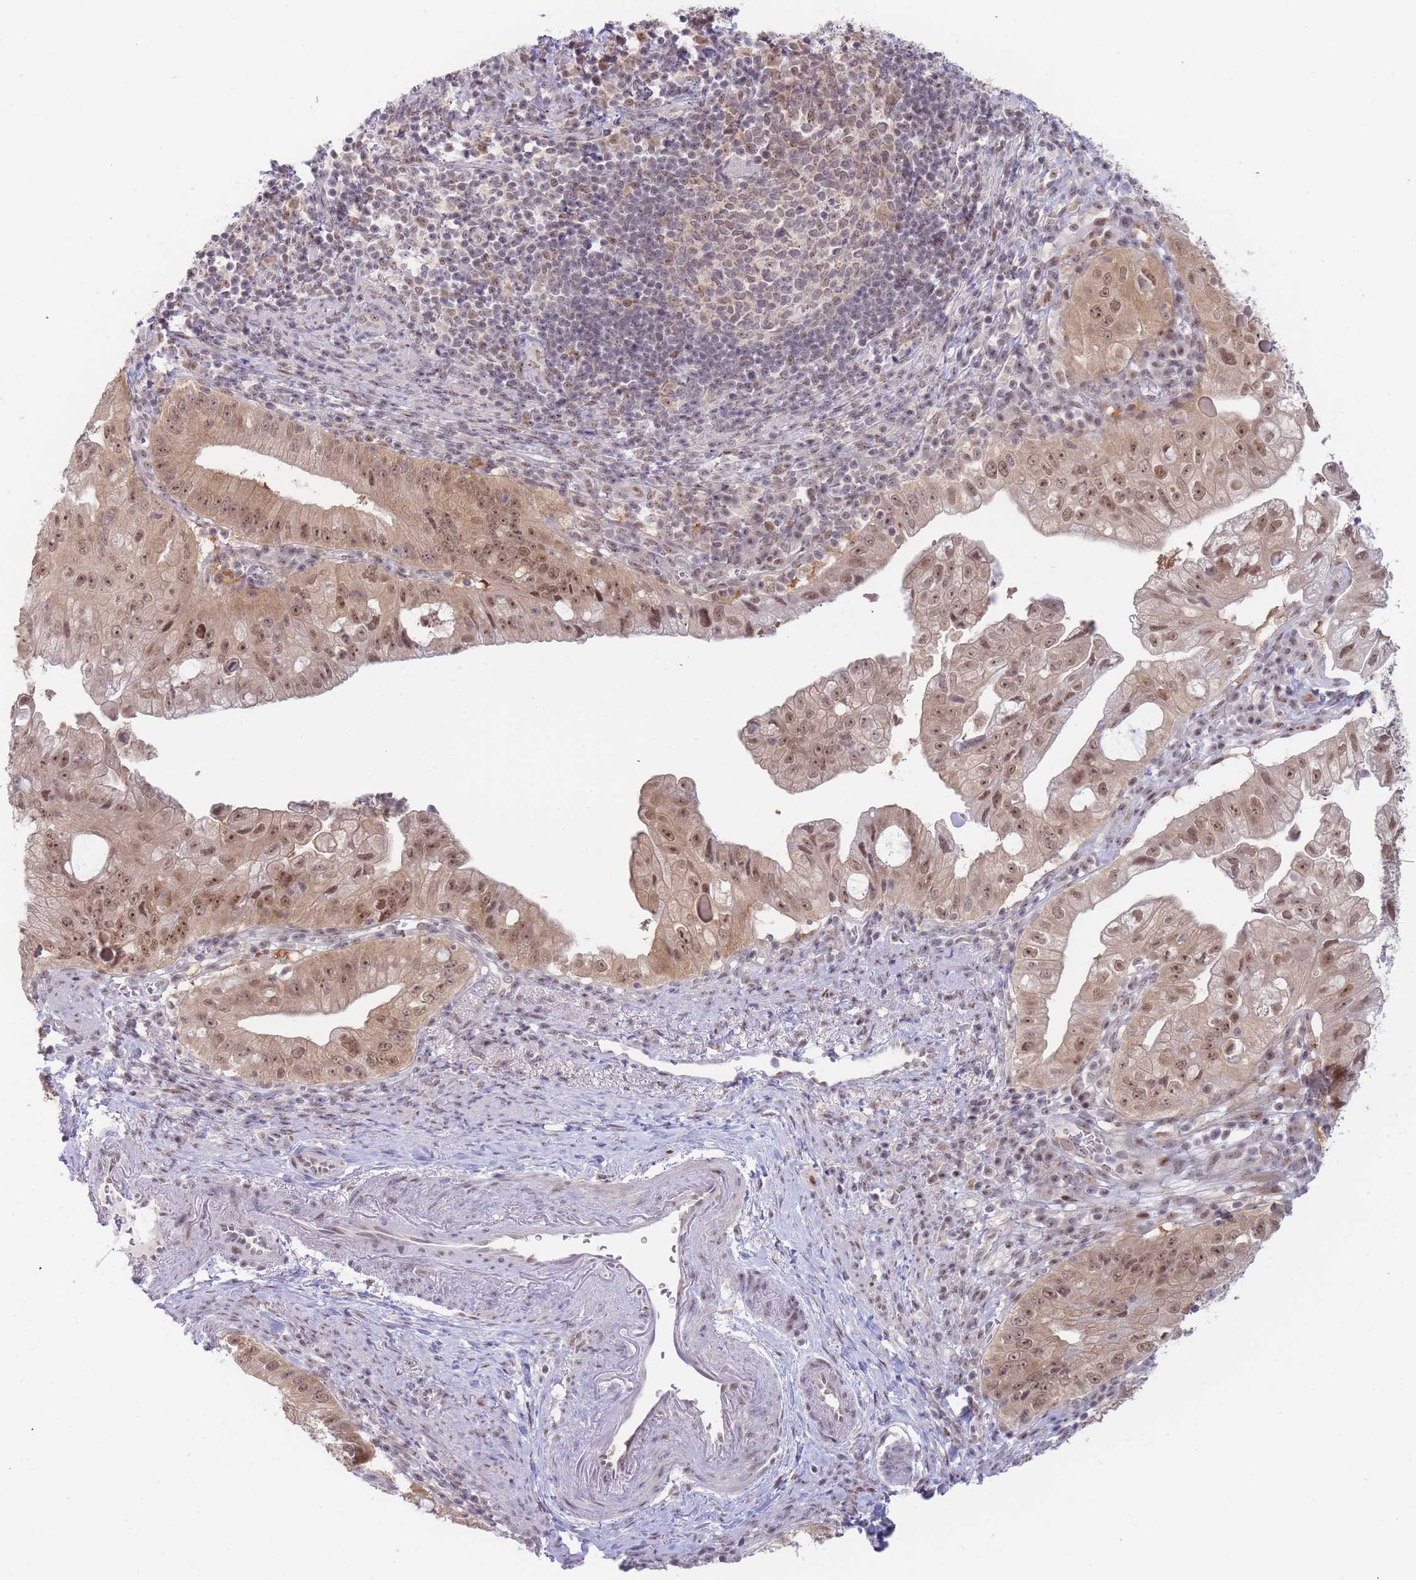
{"staining": {"intensity": "moderate", "quantity": ">75%", "location": "cytoplasmic/membranous,nuclear"}, "tissue": "pancreatic cancer", "cell_type": "Tumor cells", "image_type": "cancer", "snomed": [{"axis": "morphology", "description": "Adenocarcinoma, NOS"}, {"axis": "topography", "description": "Pancreas"}], "caption": "This is an image of IHC staining of adenocarcinoma (pancreatic), which shows moderate staining in the cytoplasmic/membranous and nuclear of tumor cells.", "gene": "DEAF1", "patient": {"sex": "male", "age": 70}}